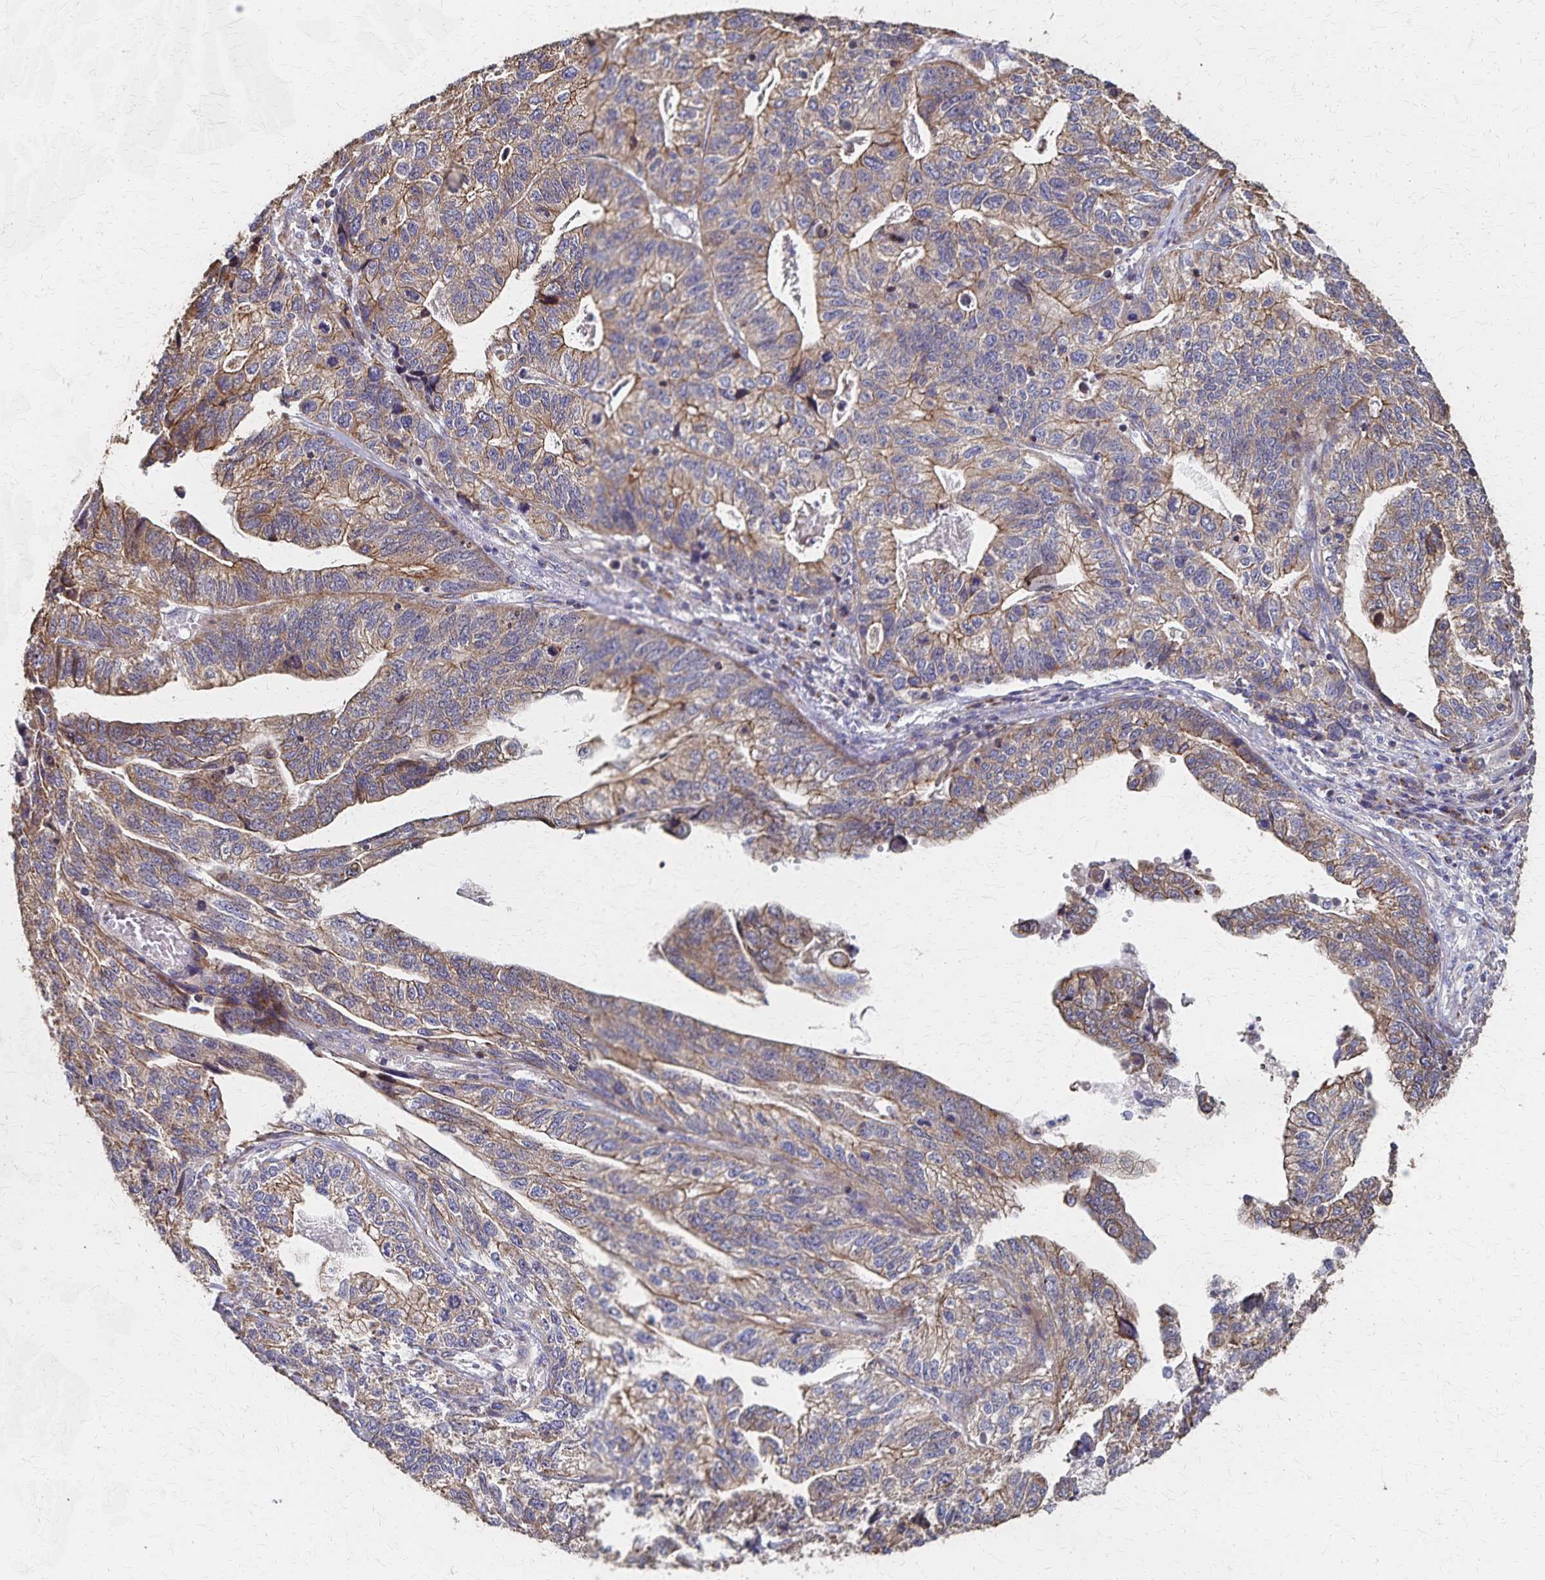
{"staining": {"intensity": "moderate", "quantity": ">75%", "location": "cytoplasmic/membranous"}, "tissue": "stomach cancer", "cell_type": "Tumor cells", "image_type": "cancer", "snomed": [{"axis": "morphology", "description": "Adenocarcinoma, NOS"}, {"axis": "topography", "description": "Stomach, upper"}], "caption": "Protein expression by IHC exhibits moderate cytoplasmic/membranous expression in about >75% of tumor cells in adenocarcinoma (stomach). The staining was performed using DAB (3,3'-diaminobenzidine) to visualize the protein expression in brown, while the nuclei were stained in blue with hematoxylin (Magnification: 20x).", "gene": "PGAP2", "patient": {"sex": "female", "age": 67}}